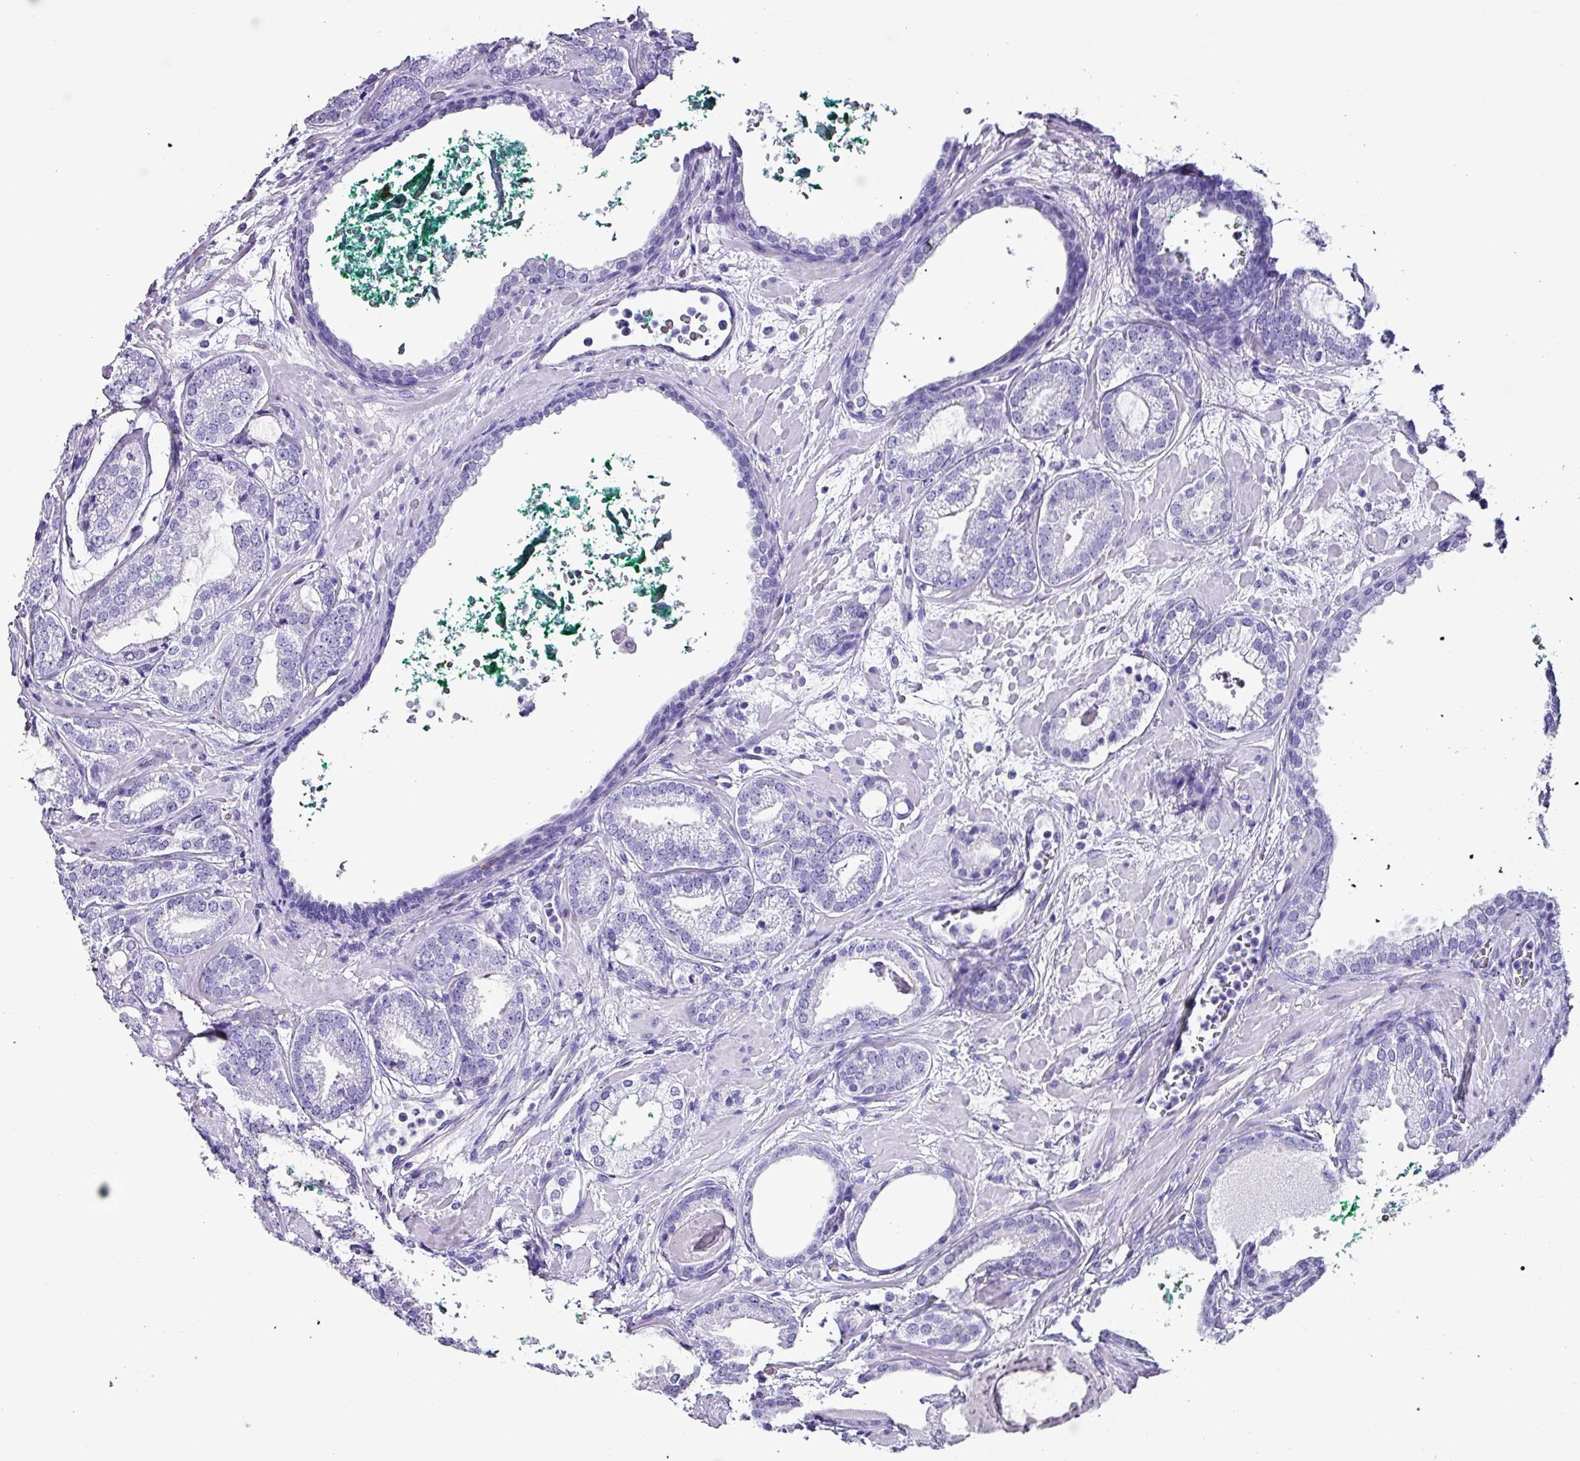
{"staining": {"intensity": "negative", "quantity": "none", "location": "none"}, "tissue": "prostate cancer", "cell_type": "Tumor cells", "image_type": "cancer", "snomed": [{"axis": "morphology", "description": "Adenocarcinoma, High grade"}, {"axis": "topography", "description": "Prostate"}], "caption": "The histopathology image displays no significant staining in tumor cells of adenocarcinoma (high-grade) (prostate). The staining was performed using DAB to visualize the protein expression in brown, while the nuclei were stained in blue with hematoxylin (Magnification: 20x).", "gene": "KRT6C", "patient": {"sex": "male", "age": 60}}